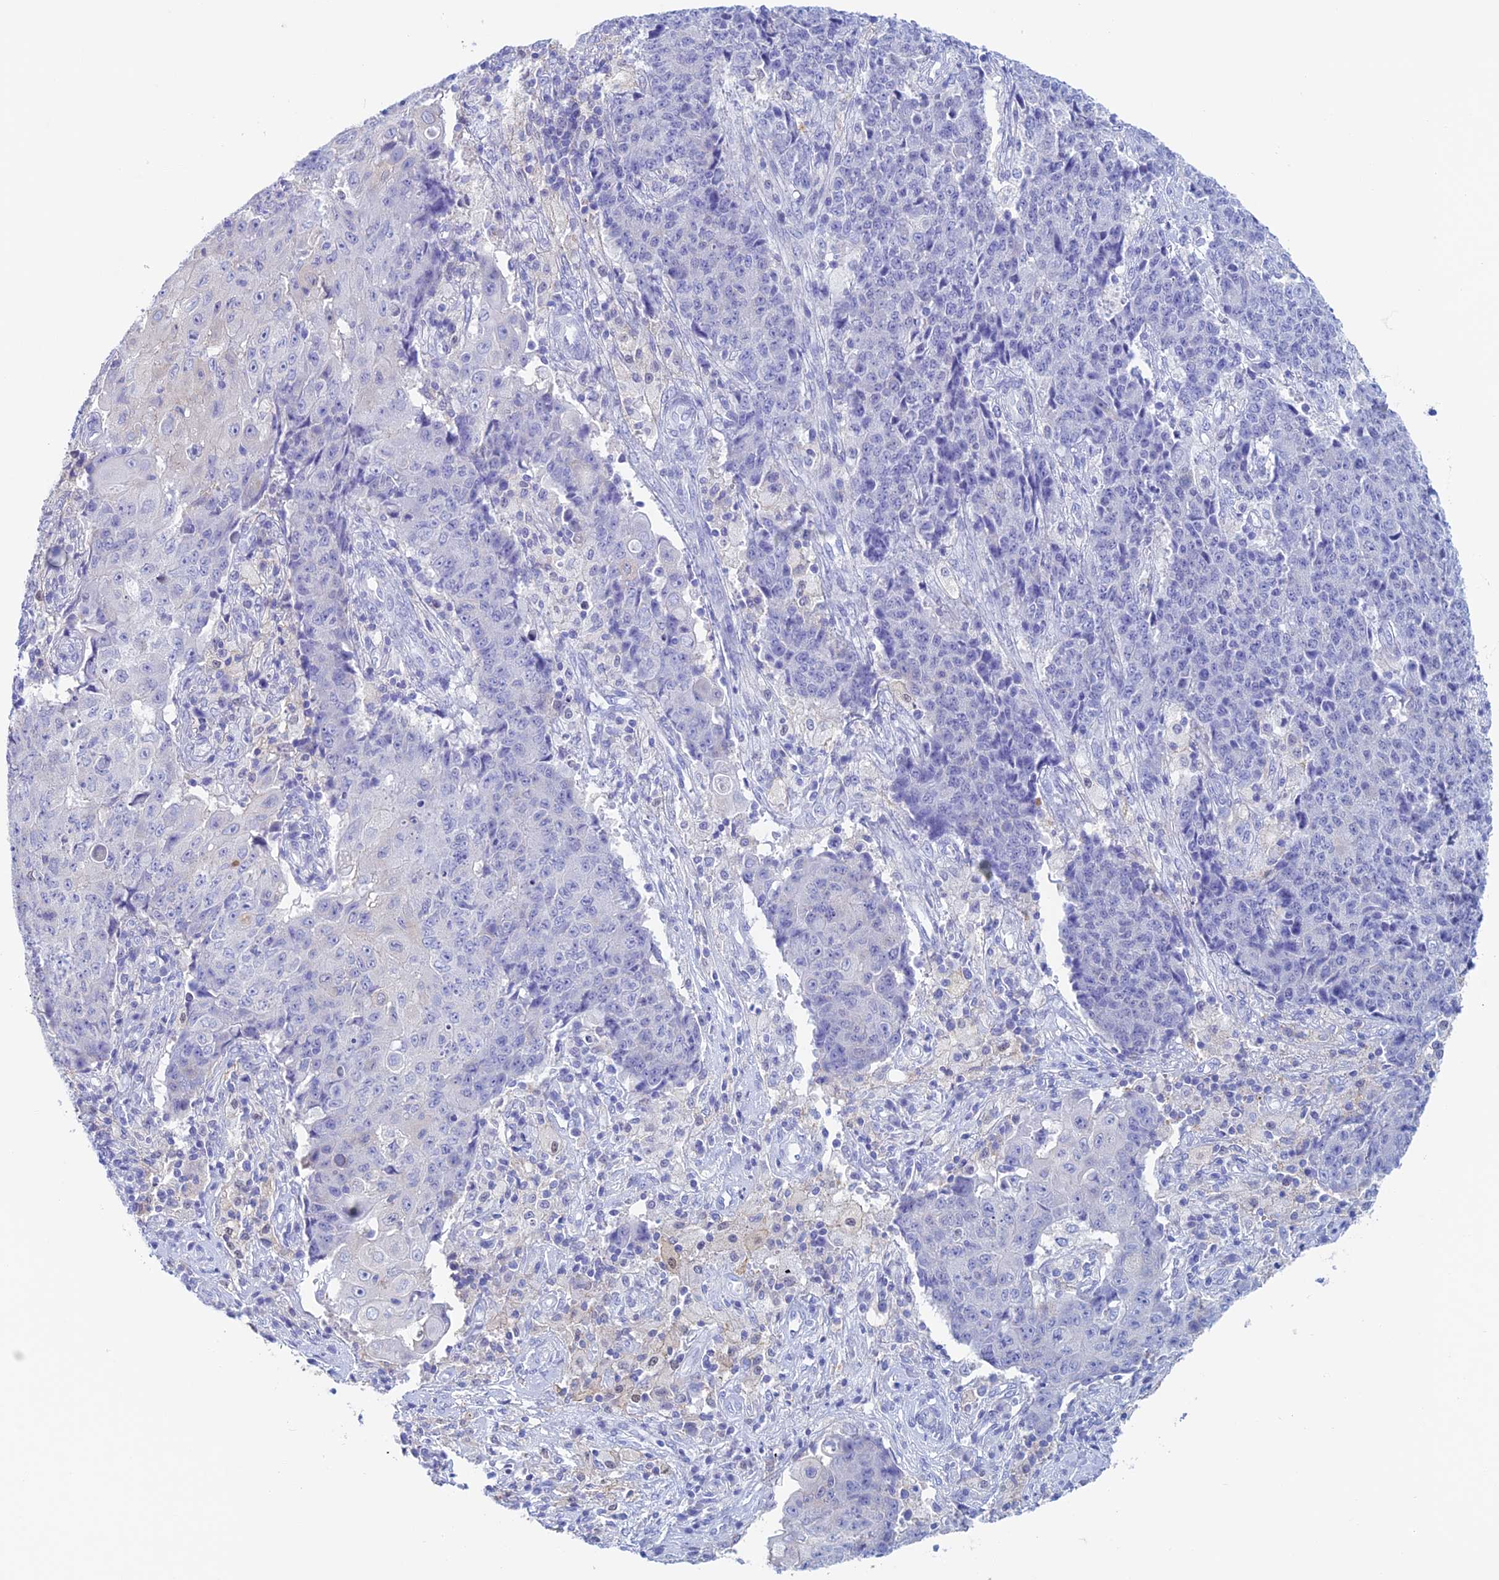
{"staining": {"intensity": "negative", "quantity": "none", "location": "none"}, "tissue": "ovarian cancer", "cell_type": "Tumor cells", "image_type": "cancer", "snomed": [{"axis": "morphology", "description": "Carcinoma, endometroid"}, {"axis": "topography", "description": "Ovary"}], "caption": "This is an IHC image of human endometroid carcinoma (ovarian). There is no positivity in tumor cells.", "gene": "KCNK17", "patient": {"sex": "female", "age": 42}}